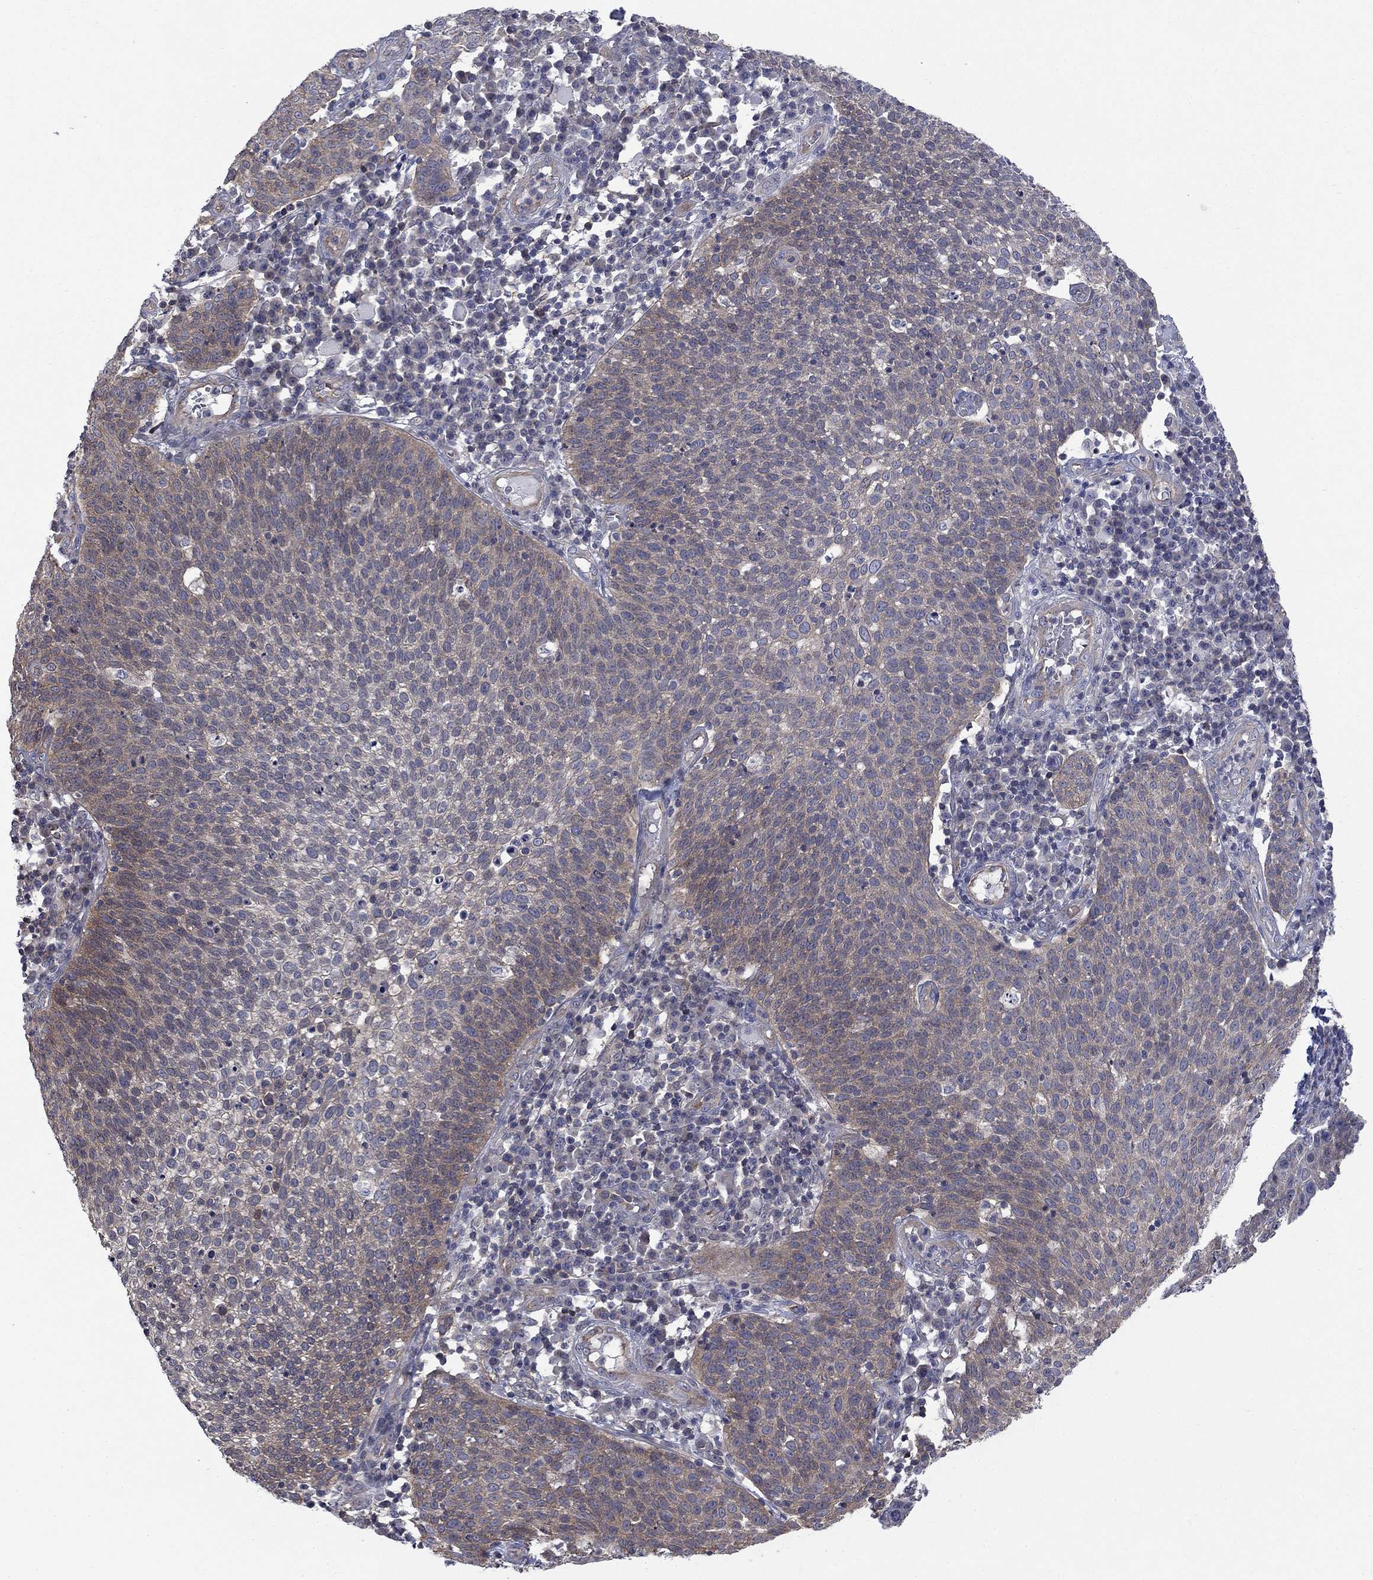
{"staining": {"intensity": "weak", "quantity": "25%-75%", "location": "cytoplasmic/membranous"}, "tissue": "cervical cancer", "cell_type": "Tumor cells", "image_type": "cancer", "snomed": [{"axis": "morphology", "description": "Squamous cell carcinoma, NOS"}, {"axis": "topography", "description": "Cervix"}], "caption": "Protein analysis of cervical squamous cell carcinoma tissue demonstrates weak cytoplasmic/membranous expression in approximately 25%-75% of tumor cells. Nuclei are stained in blue.", "gene": "PDZD2", "patient": {"sex": "female", "age": 34}}